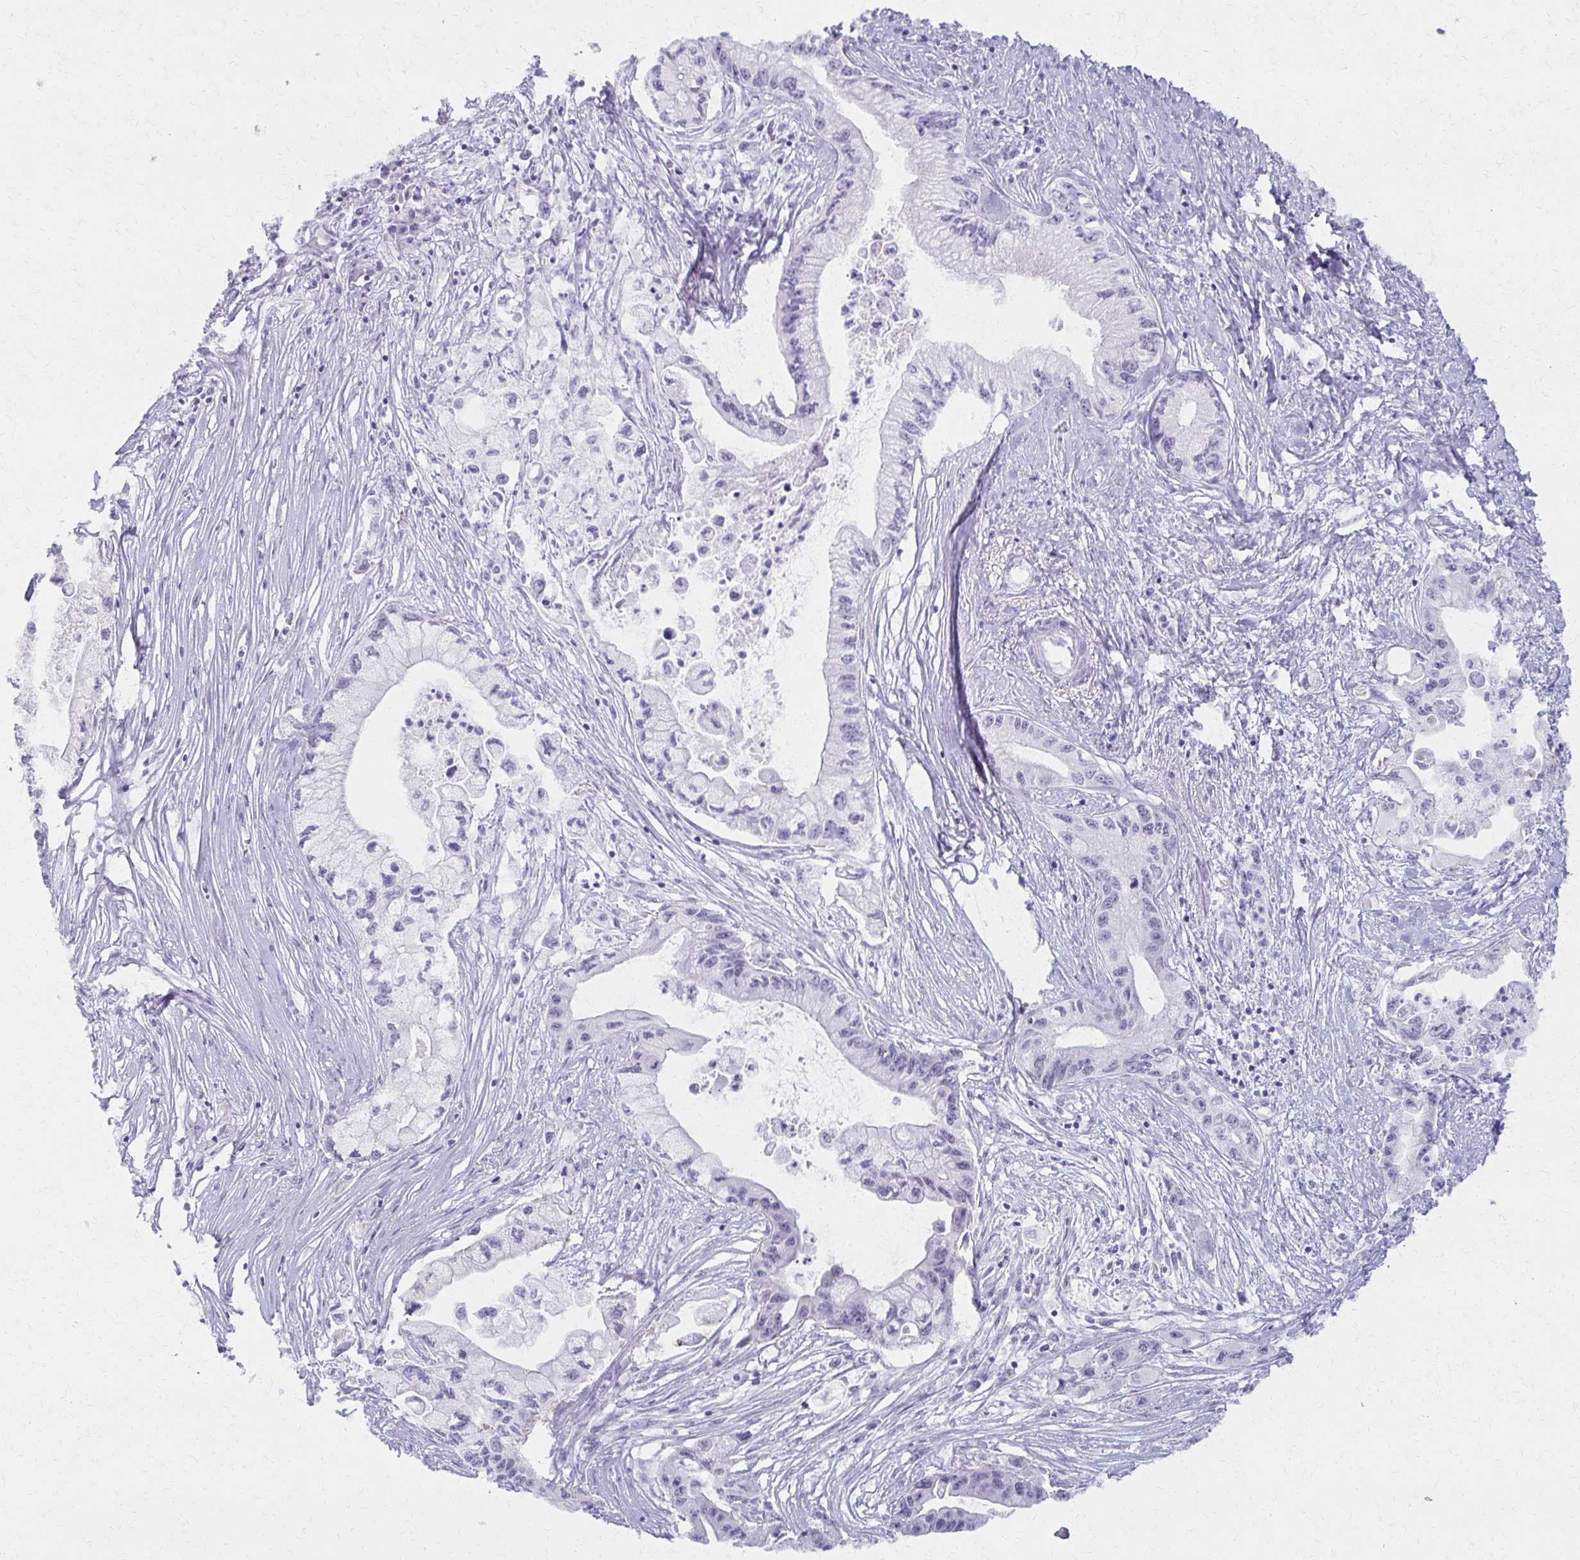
{"staining": {"intensity": "negative", "quantity": "none", "location": "none"}, "tissue": "pancreatic cancer", "cell_type": "Tumor cells", "image_type": "cancer", "snomed": [{"axis": "morphology", "description": "Adenocarcinoma, NOS"}, {"axis": "topography", "description": "Pancreas"}], "caption": "The histopathology image reveals no significant staining in tumor cells of pancreatic cancer (adenocarcinoma).", "gene": "MORC4", "patient": {"sex": "male", "age": 61}}